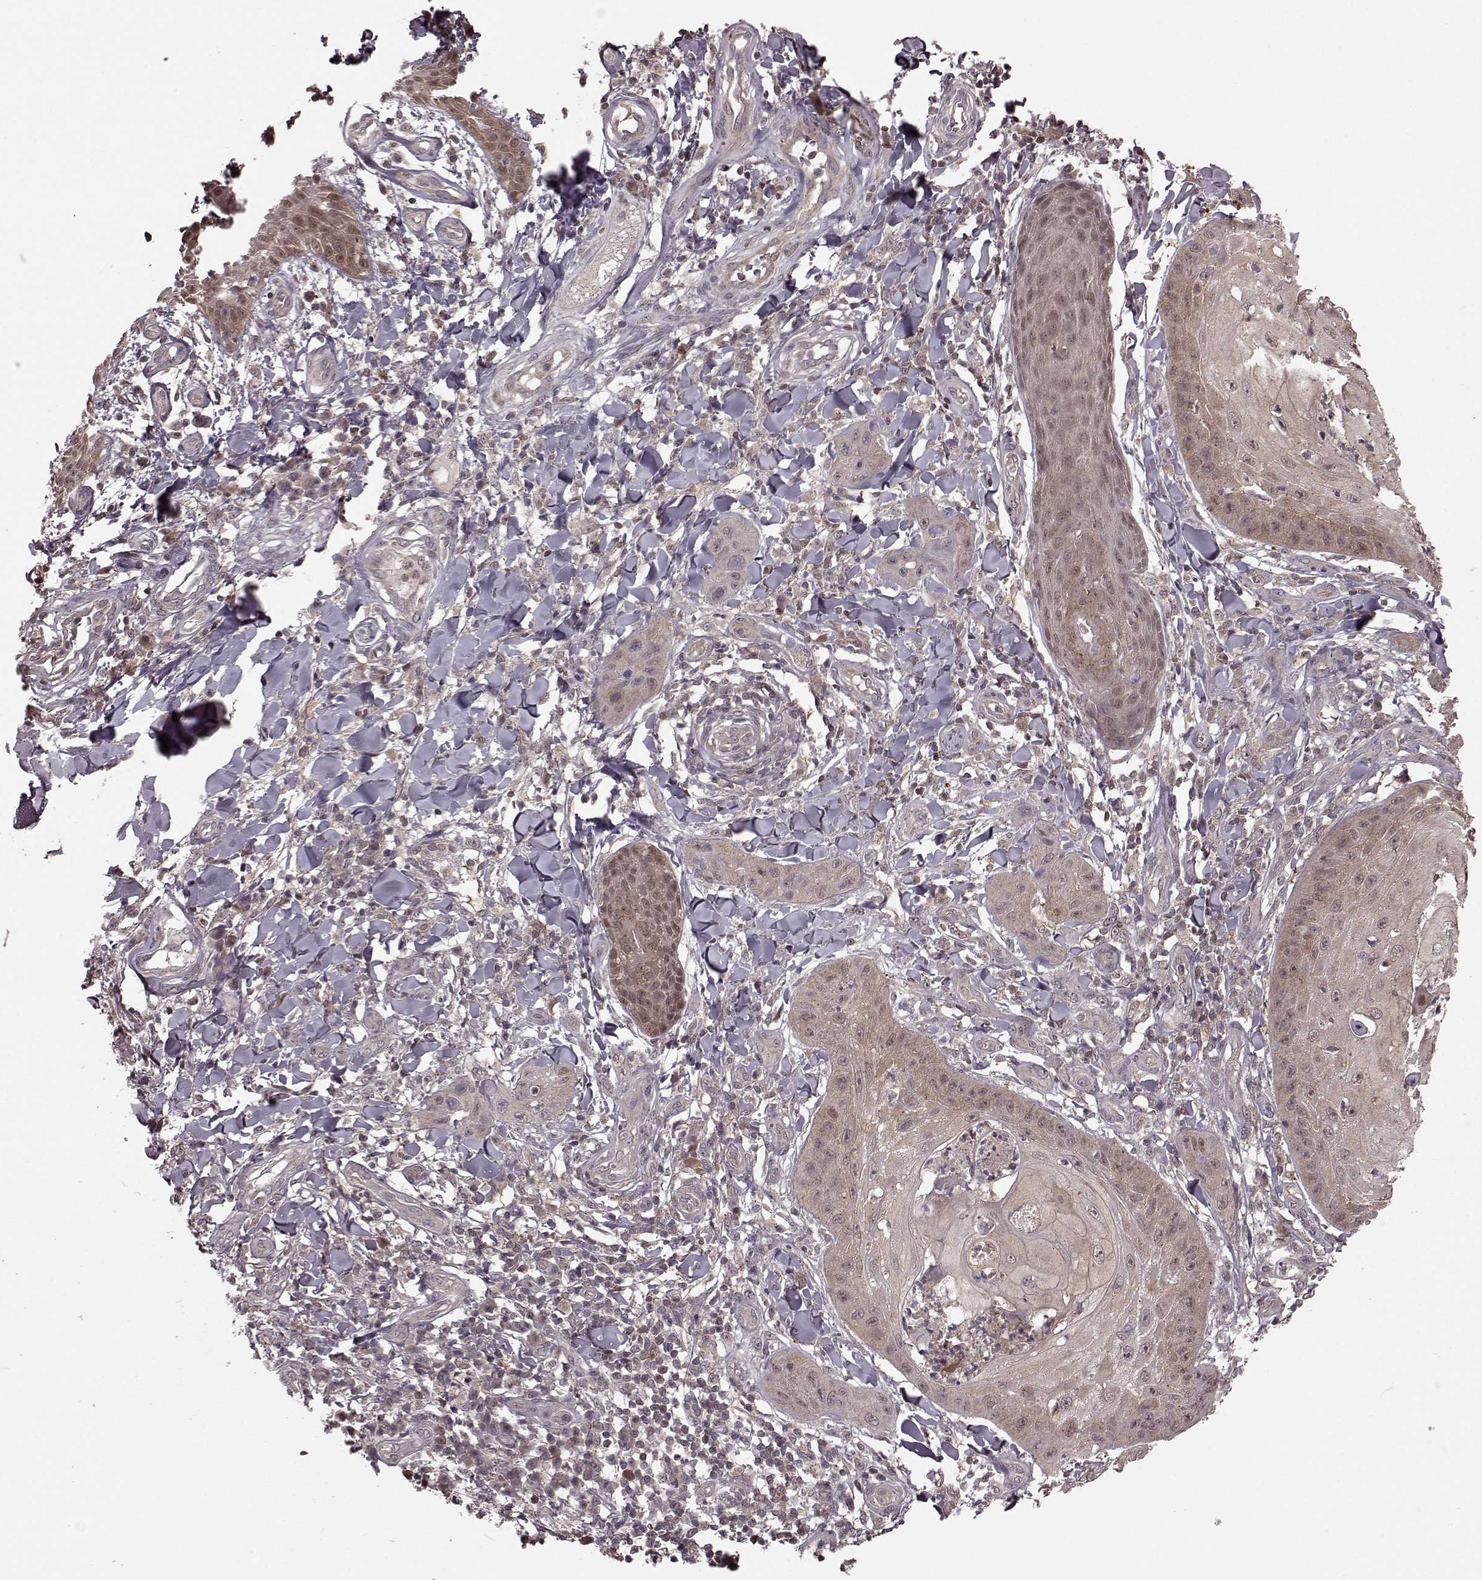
{"staining": {"intensity": "weak", "quantity": "25%-75%", "location": "cytoplasmic/membranous"}, "tissue": "skin cancer", "cell_type": "Tumor cells", "image_type": "cancer", "snomed": [{"axis": "morphology", "description": "Squamous cell carcinoma, NOS"}, {"axis": "topography", "description": "Skin"}], "caption": "Protein staining by IHC shows weak cytoplasmic/membranous staining in approximately 25%-75% of tumor cells in squamous cell carcinoma (skin).", "gene": "GSS", "patient": {"sex": "male", "age": 70}}